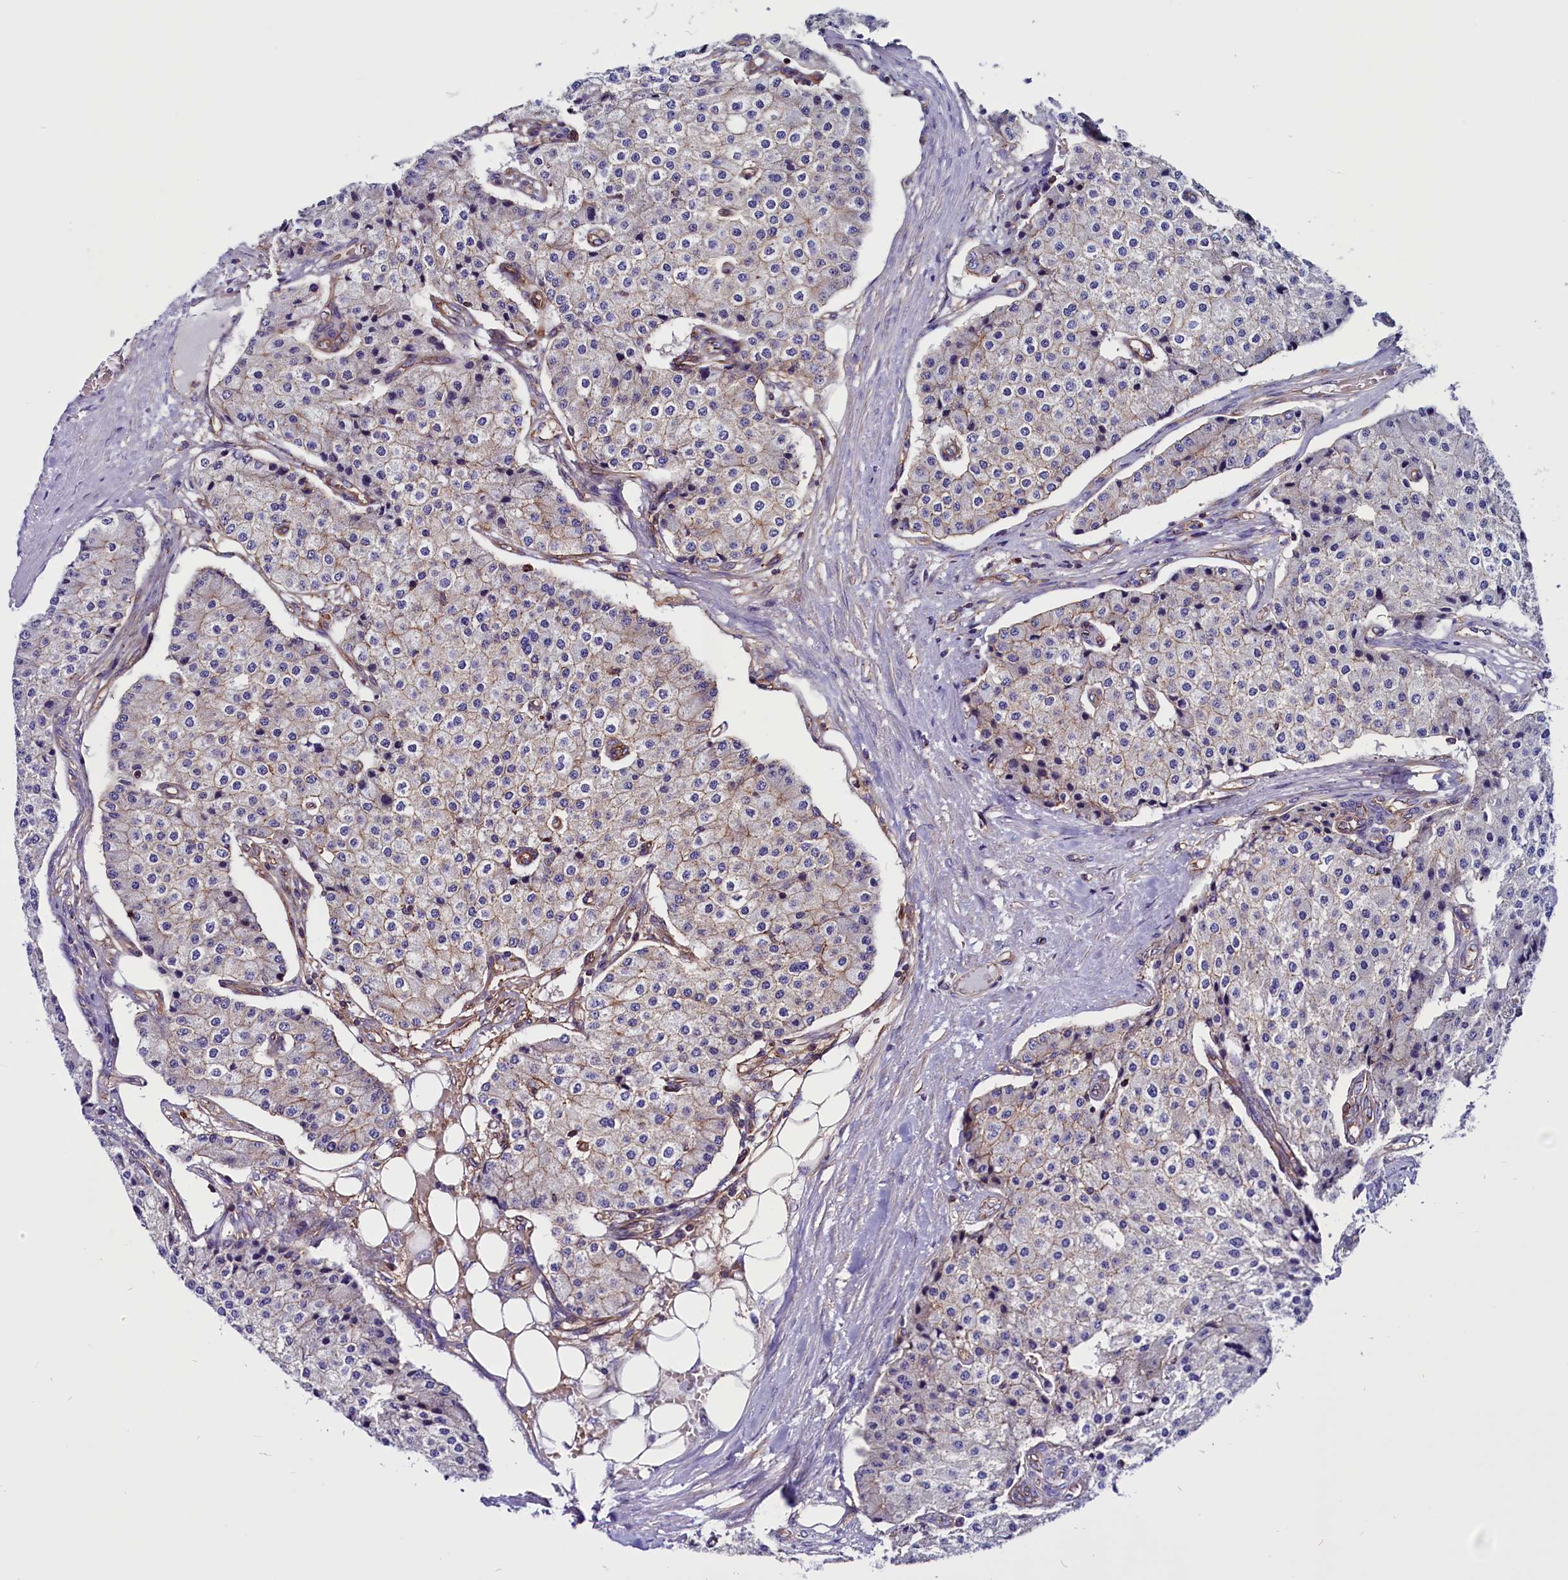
{"staining": {"intensity": "weak", "quantity": "<25%", "location": "cytoplasmic/membranous"}, "tissue": "carcinoid", "cell_type": "Tumor cells", "image_type": "cancer", "snomed": [{"axis": "morphology", "description": "Carcinoid, malignant, NOS"}, {"axis": "topography", "description": "Colon"}], "caption": "Histopathology image shows no protein staining in tumor cells of carcinoid tissue. (DAB immunohistochemistry, high magnification).", "gene": "ZNF749", "patient": {"sex": "female", "age": 52}}